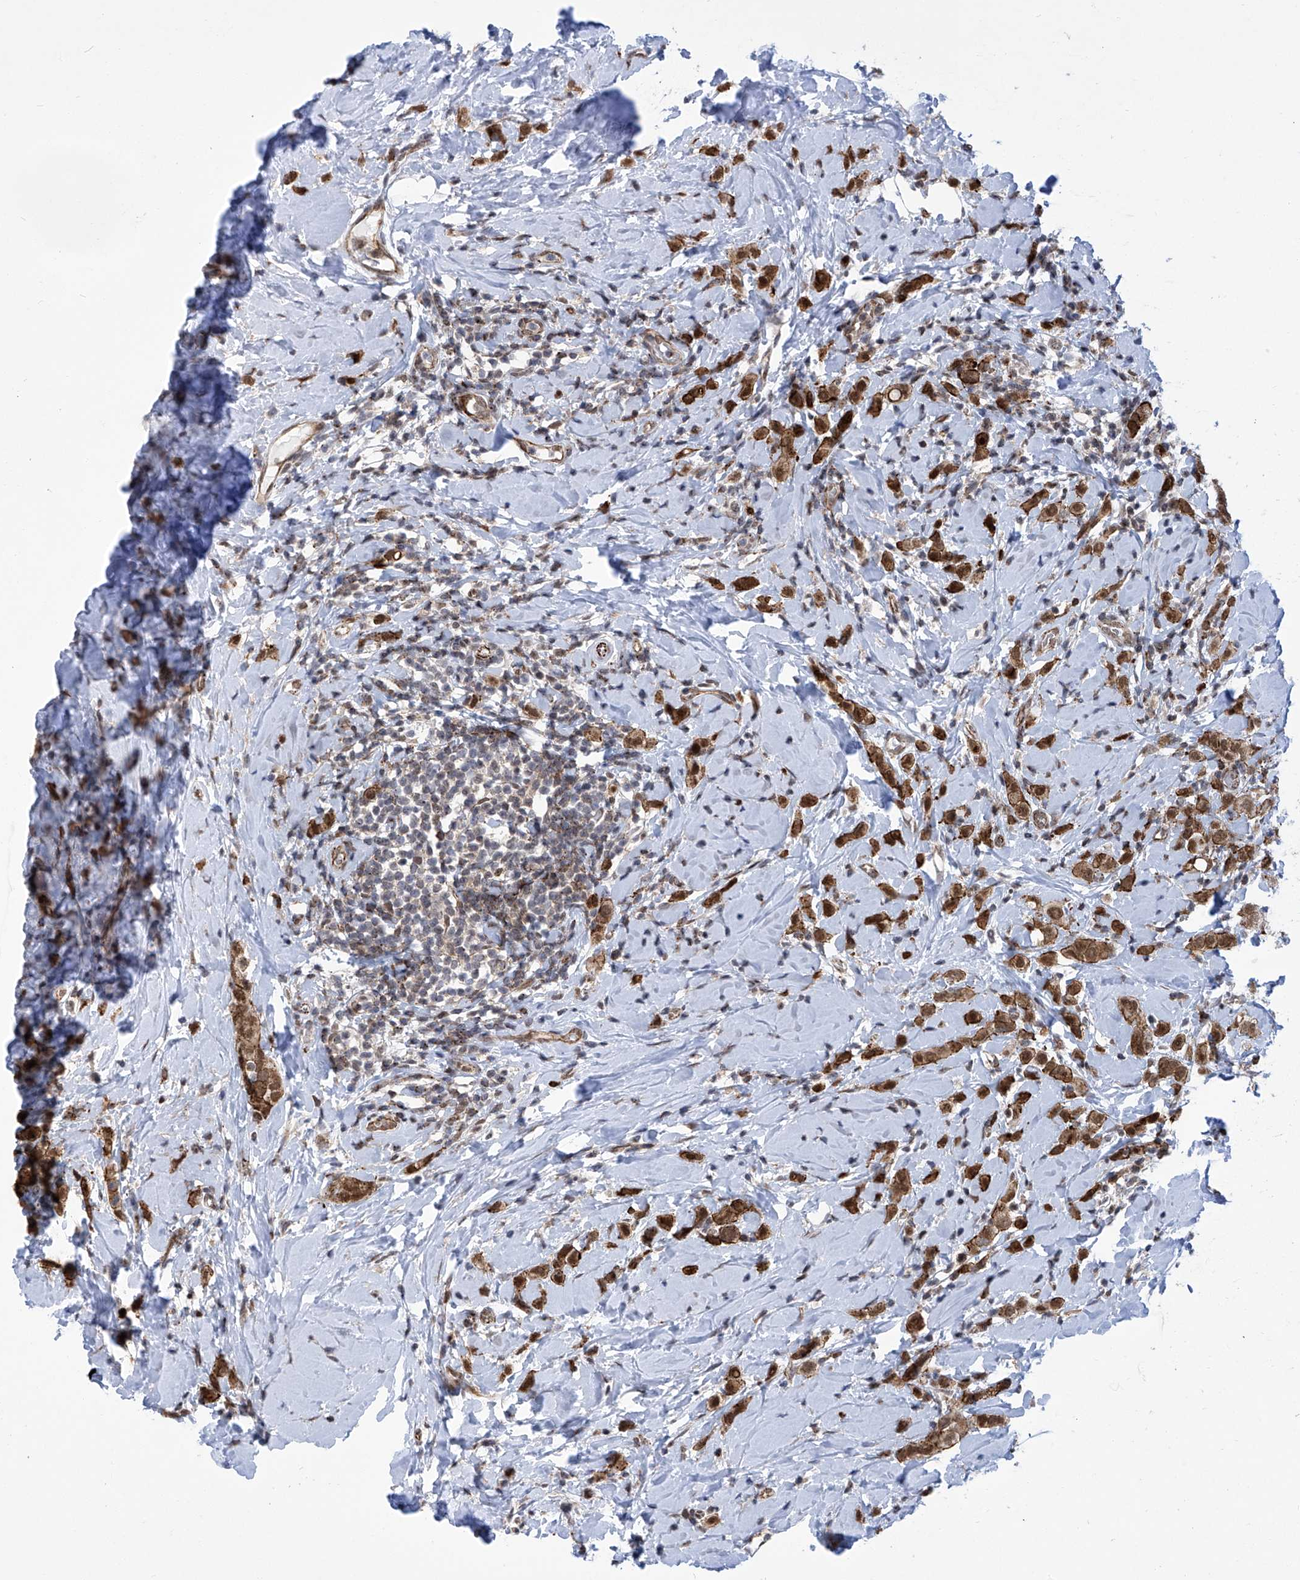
{"staining": {"intensity": "strong", "quantity": ">75%", "location": "cytoplasmic/membranous,nuclear"}, "tissue": "breast cancer", "cell_type": "Tumor cells", "image_type": "cancer", "snomed": [{"axis": "morphology", "description": "Lobular carcinoma"}, {"axis": "topography", "description": "Breast"}], "caption": "A brown stain shows strong cytoplasmic/membranous and nuclear expression of a protein in human breast cancer tumor cells. (Stains: DAB (3,3'-diaminobenzidine) in brown, nuclei in blue, Microscopy: brightfield microscopy at high magnification).", "gene": "CEP290", "patient": {"sex": "female", "age": 47}}